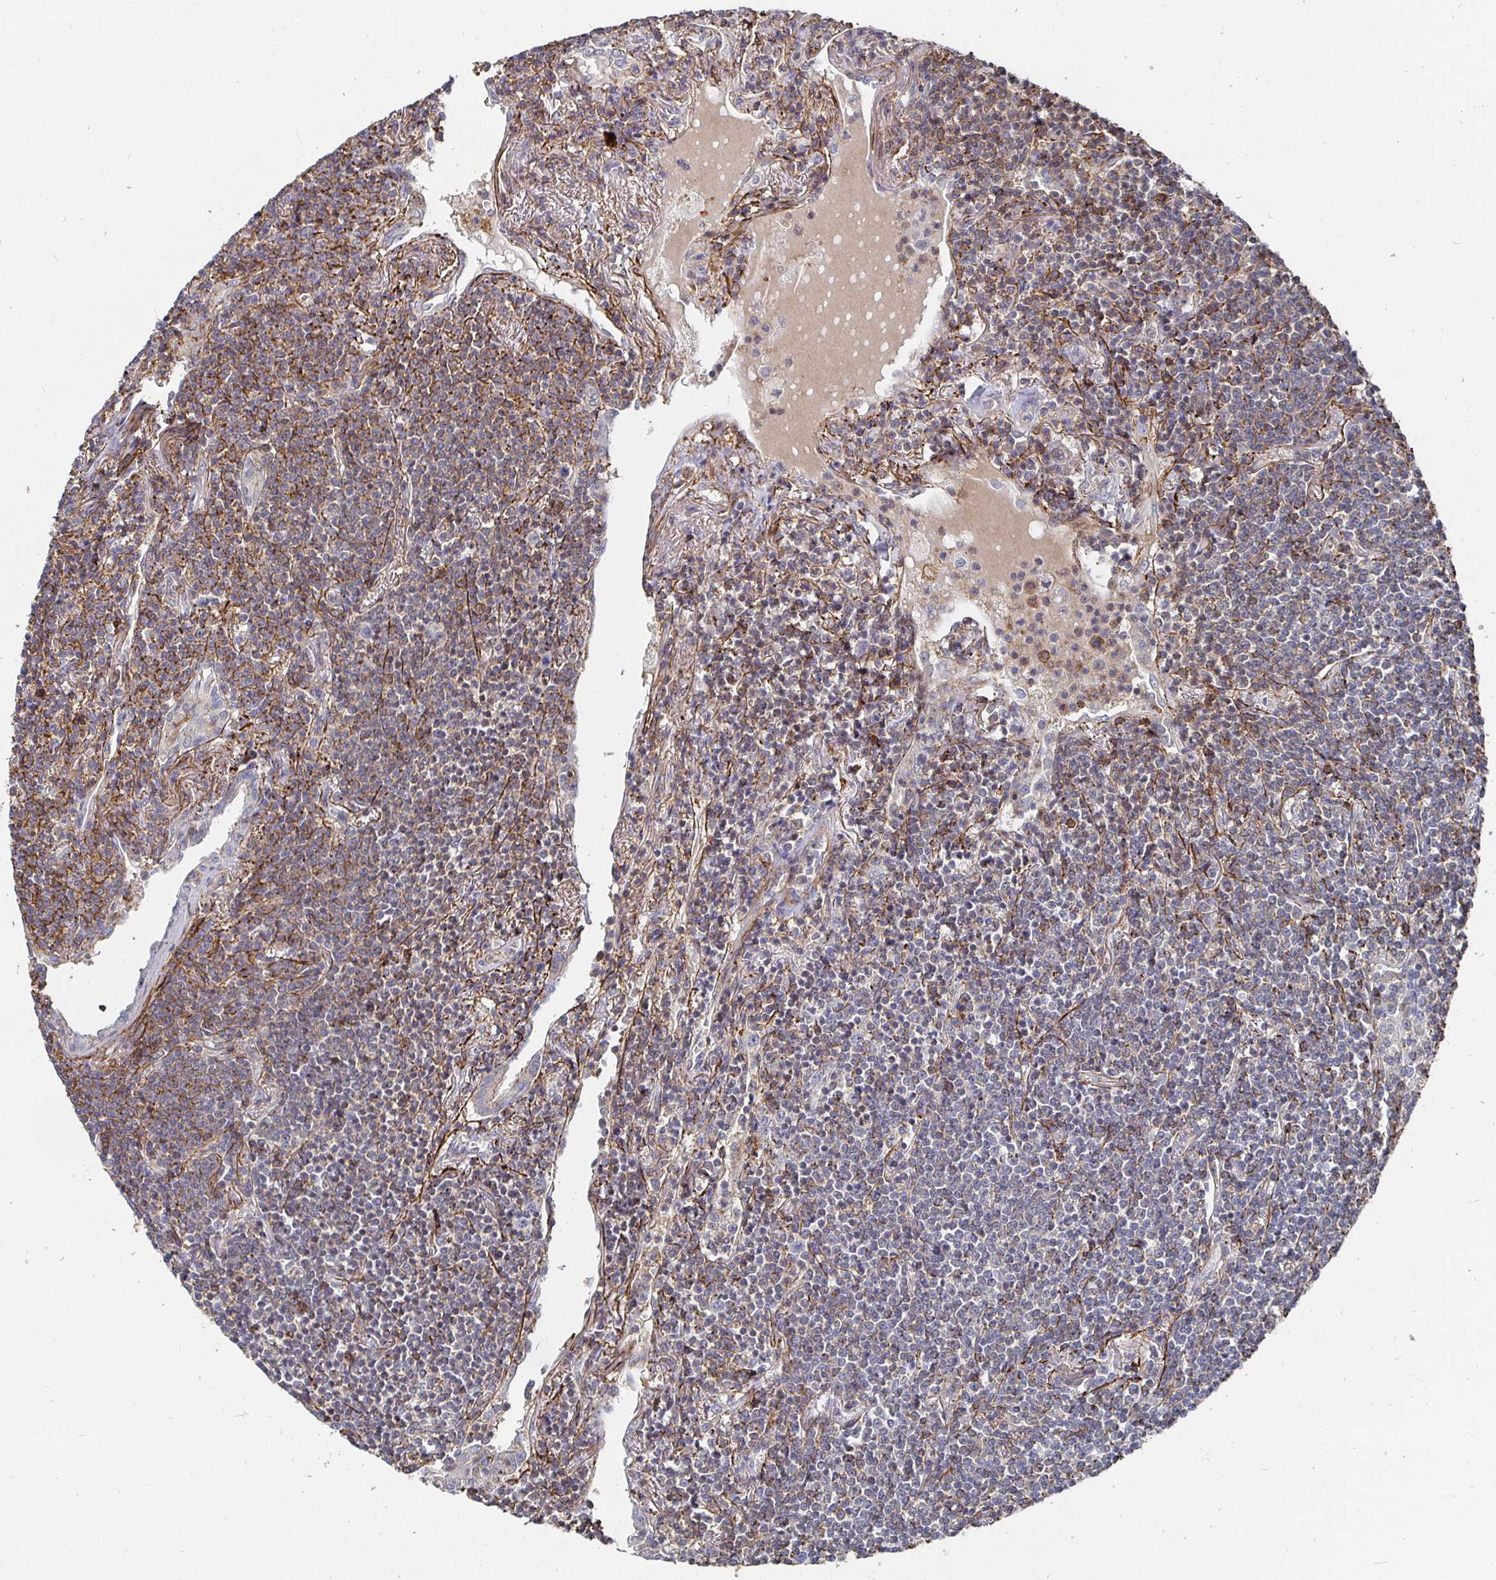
{"staining": {"intensity": "moderate", "quantity": "<25%", "location": "cytoplasmic/membranous"}, "tissue": "lymphoma", "cell_type": "Tumor cells", "image_type": "cancer", "snomed": [{"axis": "morphology", "description": "Malignant lymphoma, non-Hodgkin's type, Low grade"}, {"axis": "topography", "description": "Lung"}], "caption": "Low-grade malignant lymphoma, non-Hodgkin's type stained for a protein exhibits moderate cytoplasmic/membranous positivity in tumor cells.", "gene": "GJA4", "patient": {"sex": "female", "age": 71}}